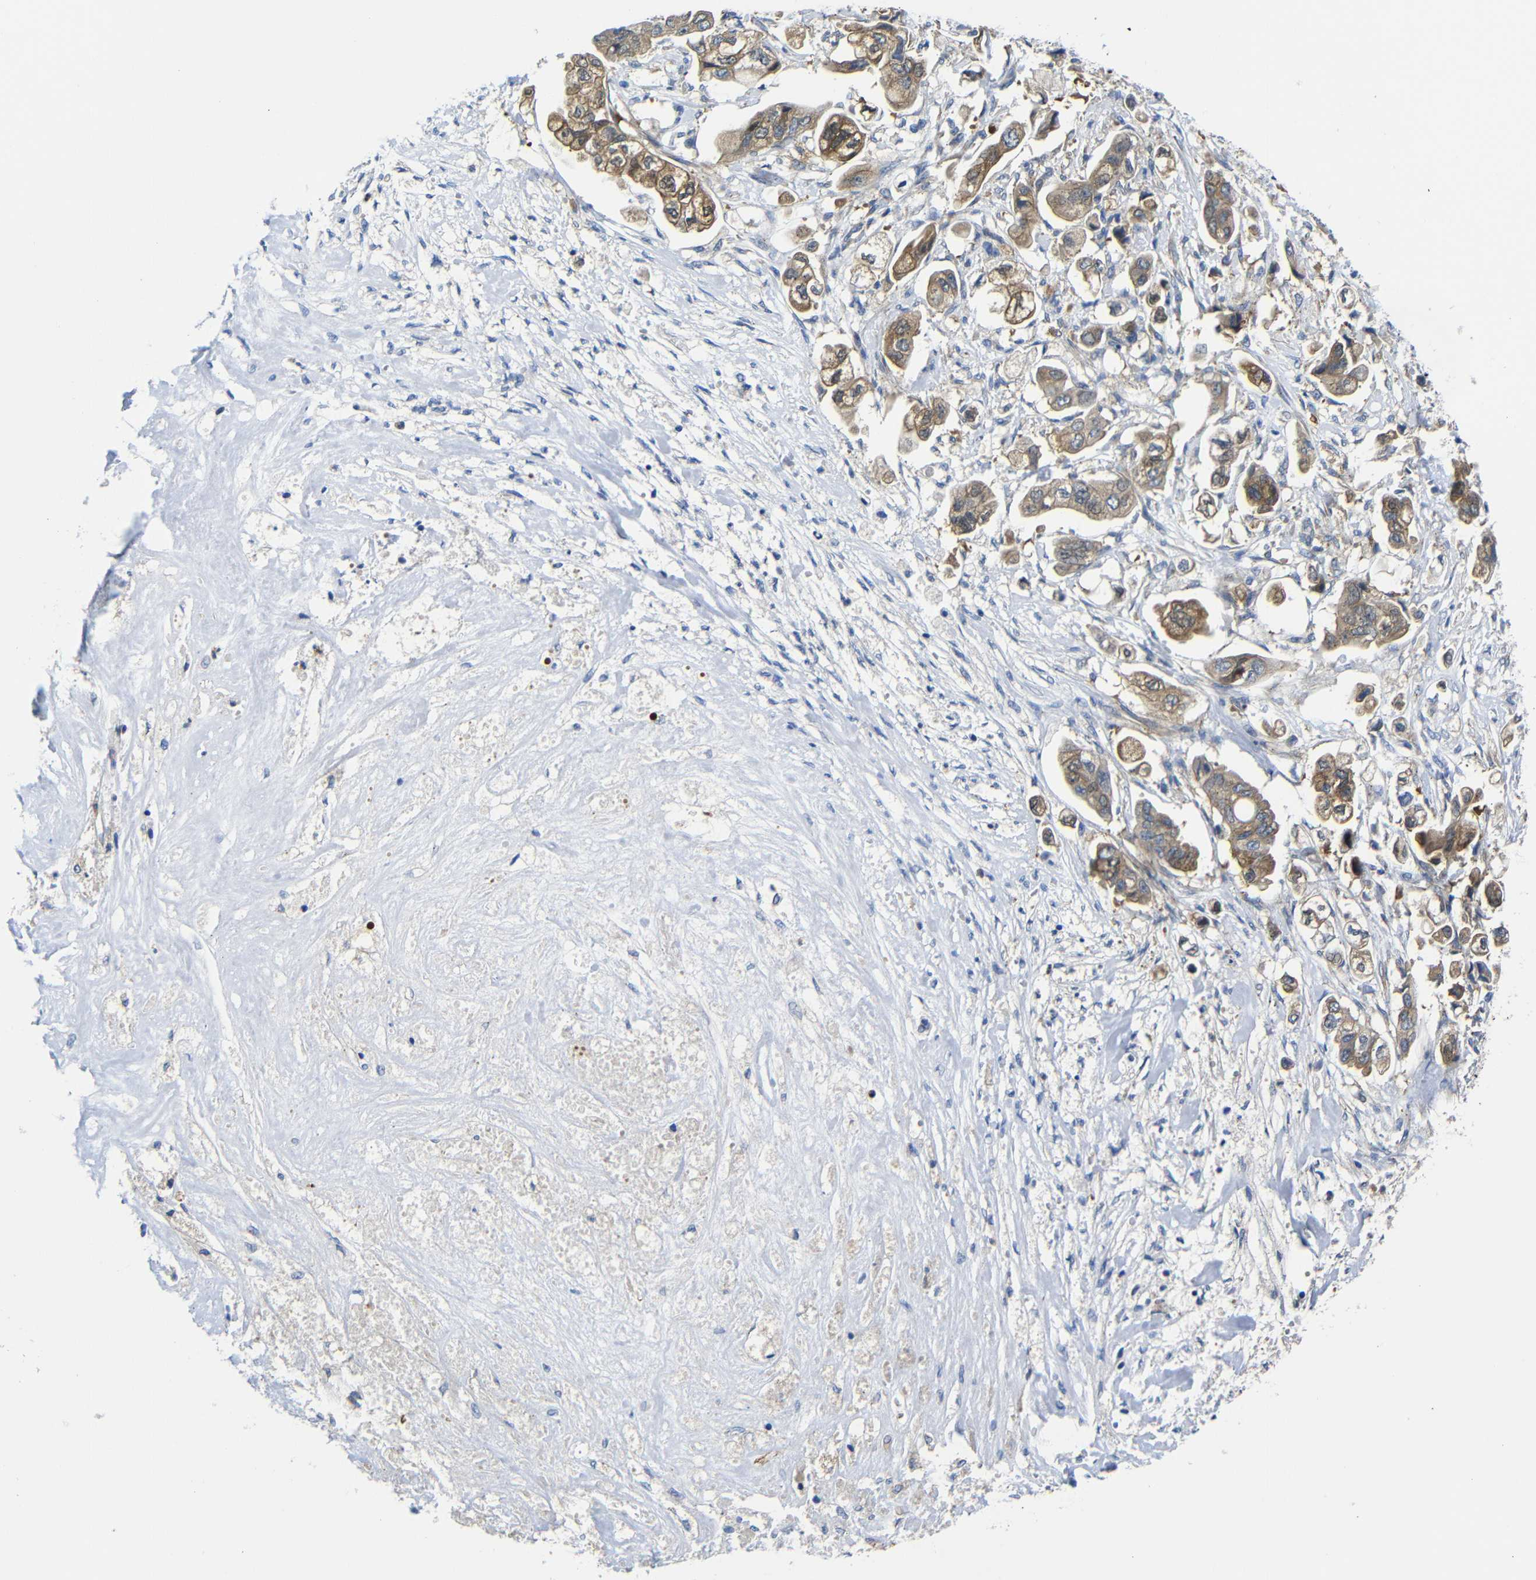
{"staining": {"intensity": "moderate", "quantity": ">75%", "location": "cytoplasmic/membranous"}, "tissue": "stomach cancer", "cell_type": "Tumor cells", "image_type": "cancer", "snomed": [{"axis": "morphology", "description": "Adenocarcinoma, NOS"}, {"axis": "topography", "description": "Stomach"}], "caption": "An image of human stomach cancer (adenocarcinoma) stained for a protein reveals moderate cytoplasmic/membranous brown staining in tumor cells. The protein is stained brown, and the nuclei are stained in blue (DAB (3,3'-diaminobenzidine) IHC with brightfield microscopy, high magnification).", "gene": "DDRGK1", "patient": {"sex": "male", "age": 62}}